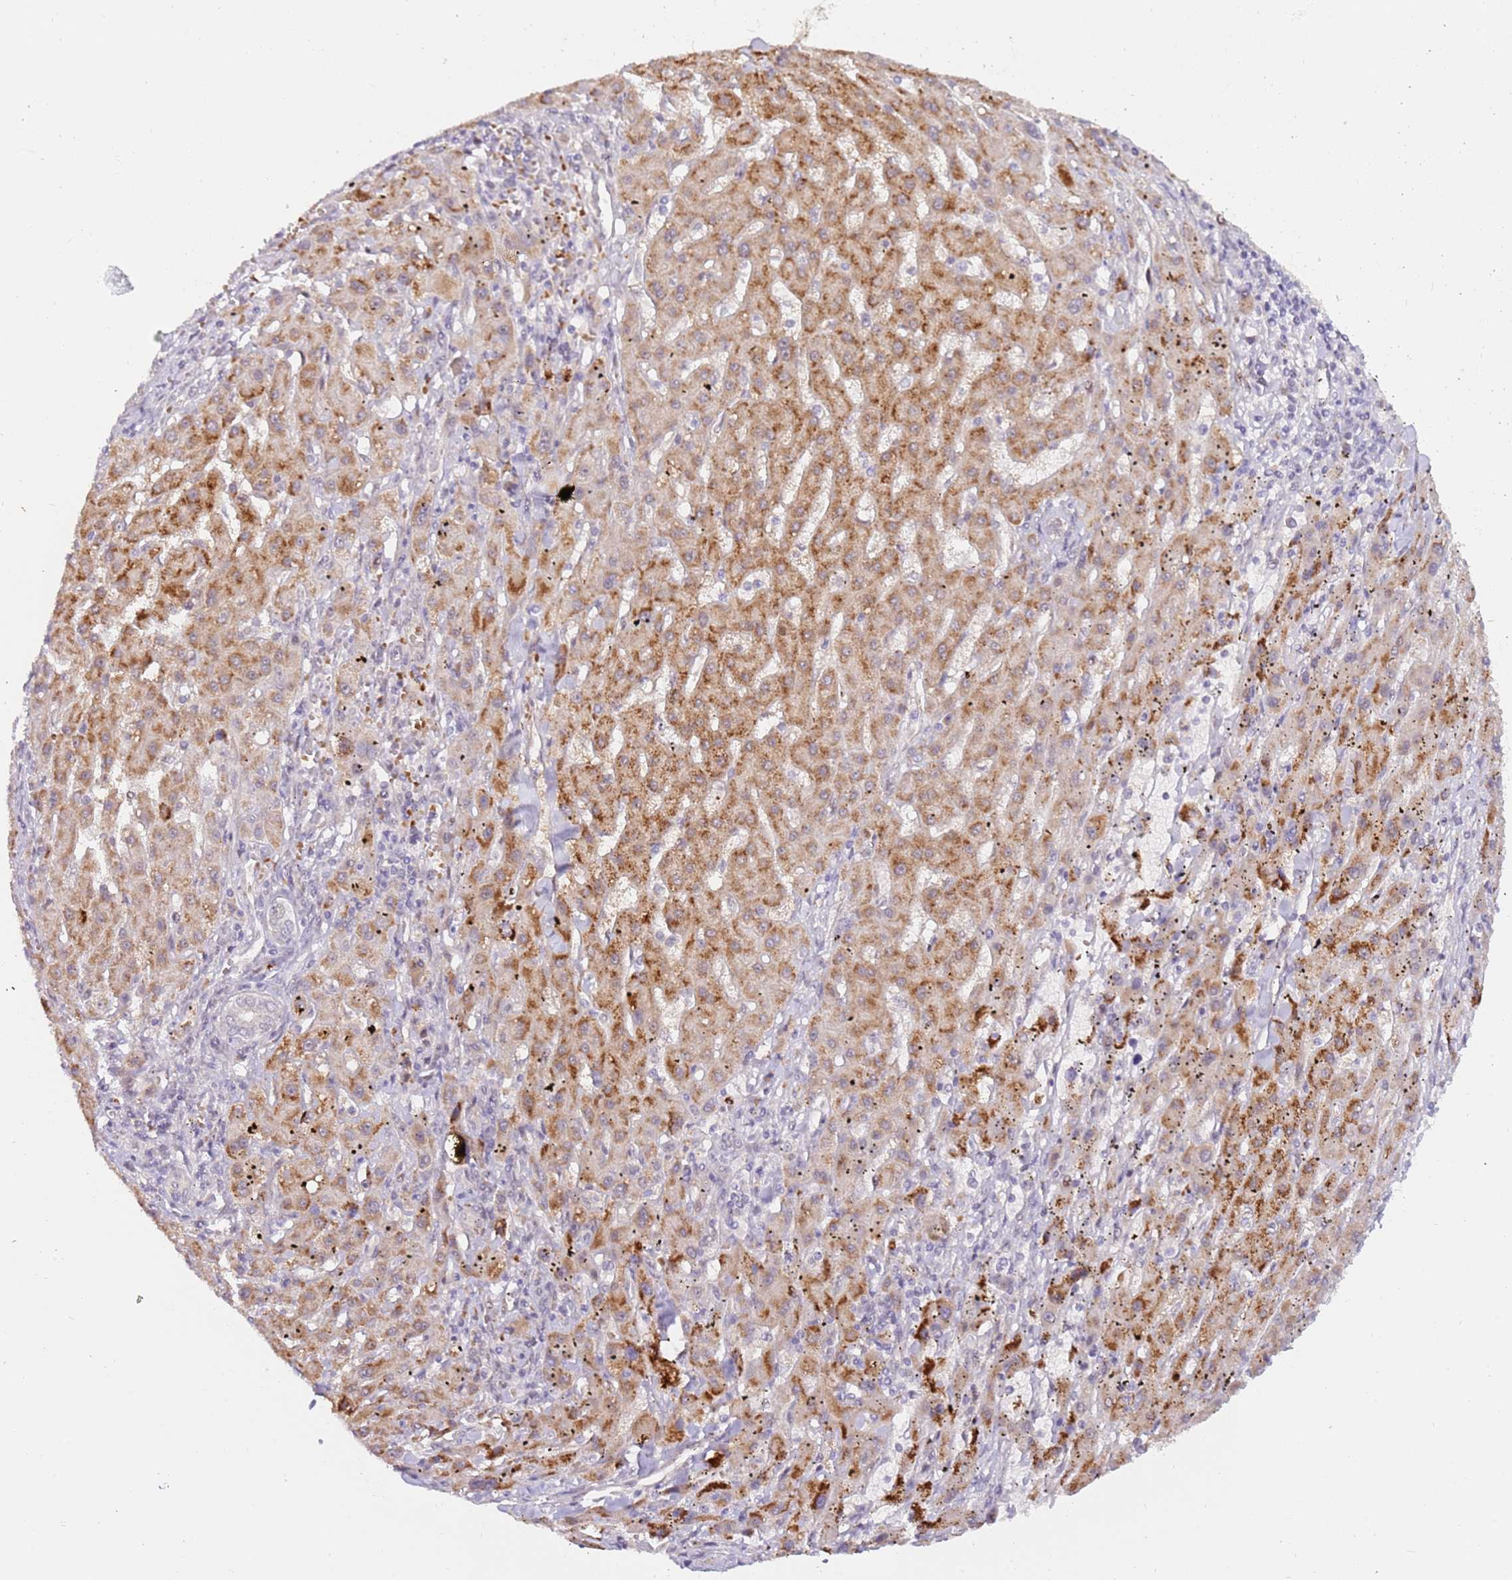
{"staining": {"intensity": "moderate", "quantity": "25%-75%", "location": "cytoplasmic/membranous"}, "tissue": "liver cancer", "cell_type": "Tumor cells", "image_type": "cancer", "snomed": [{"axis": "morphology", "description": "Carcinoma, Hepatocellular, NOS"}, {"axis": "topography", "description": "Liver"}], "caption": "Protein staining by immunohistochemistry (IHC) exhibits moderate cytoplasmic/membranous expression in about 25%-75% of tumor cells in hepatocellular carcinoma (liver). Immunohistochemistry (ihc) stains the protein of interest in brown and the nuclei are stained blue.", "gene": "LGALSL", "patient": {"sex": "male", "age": 72}}